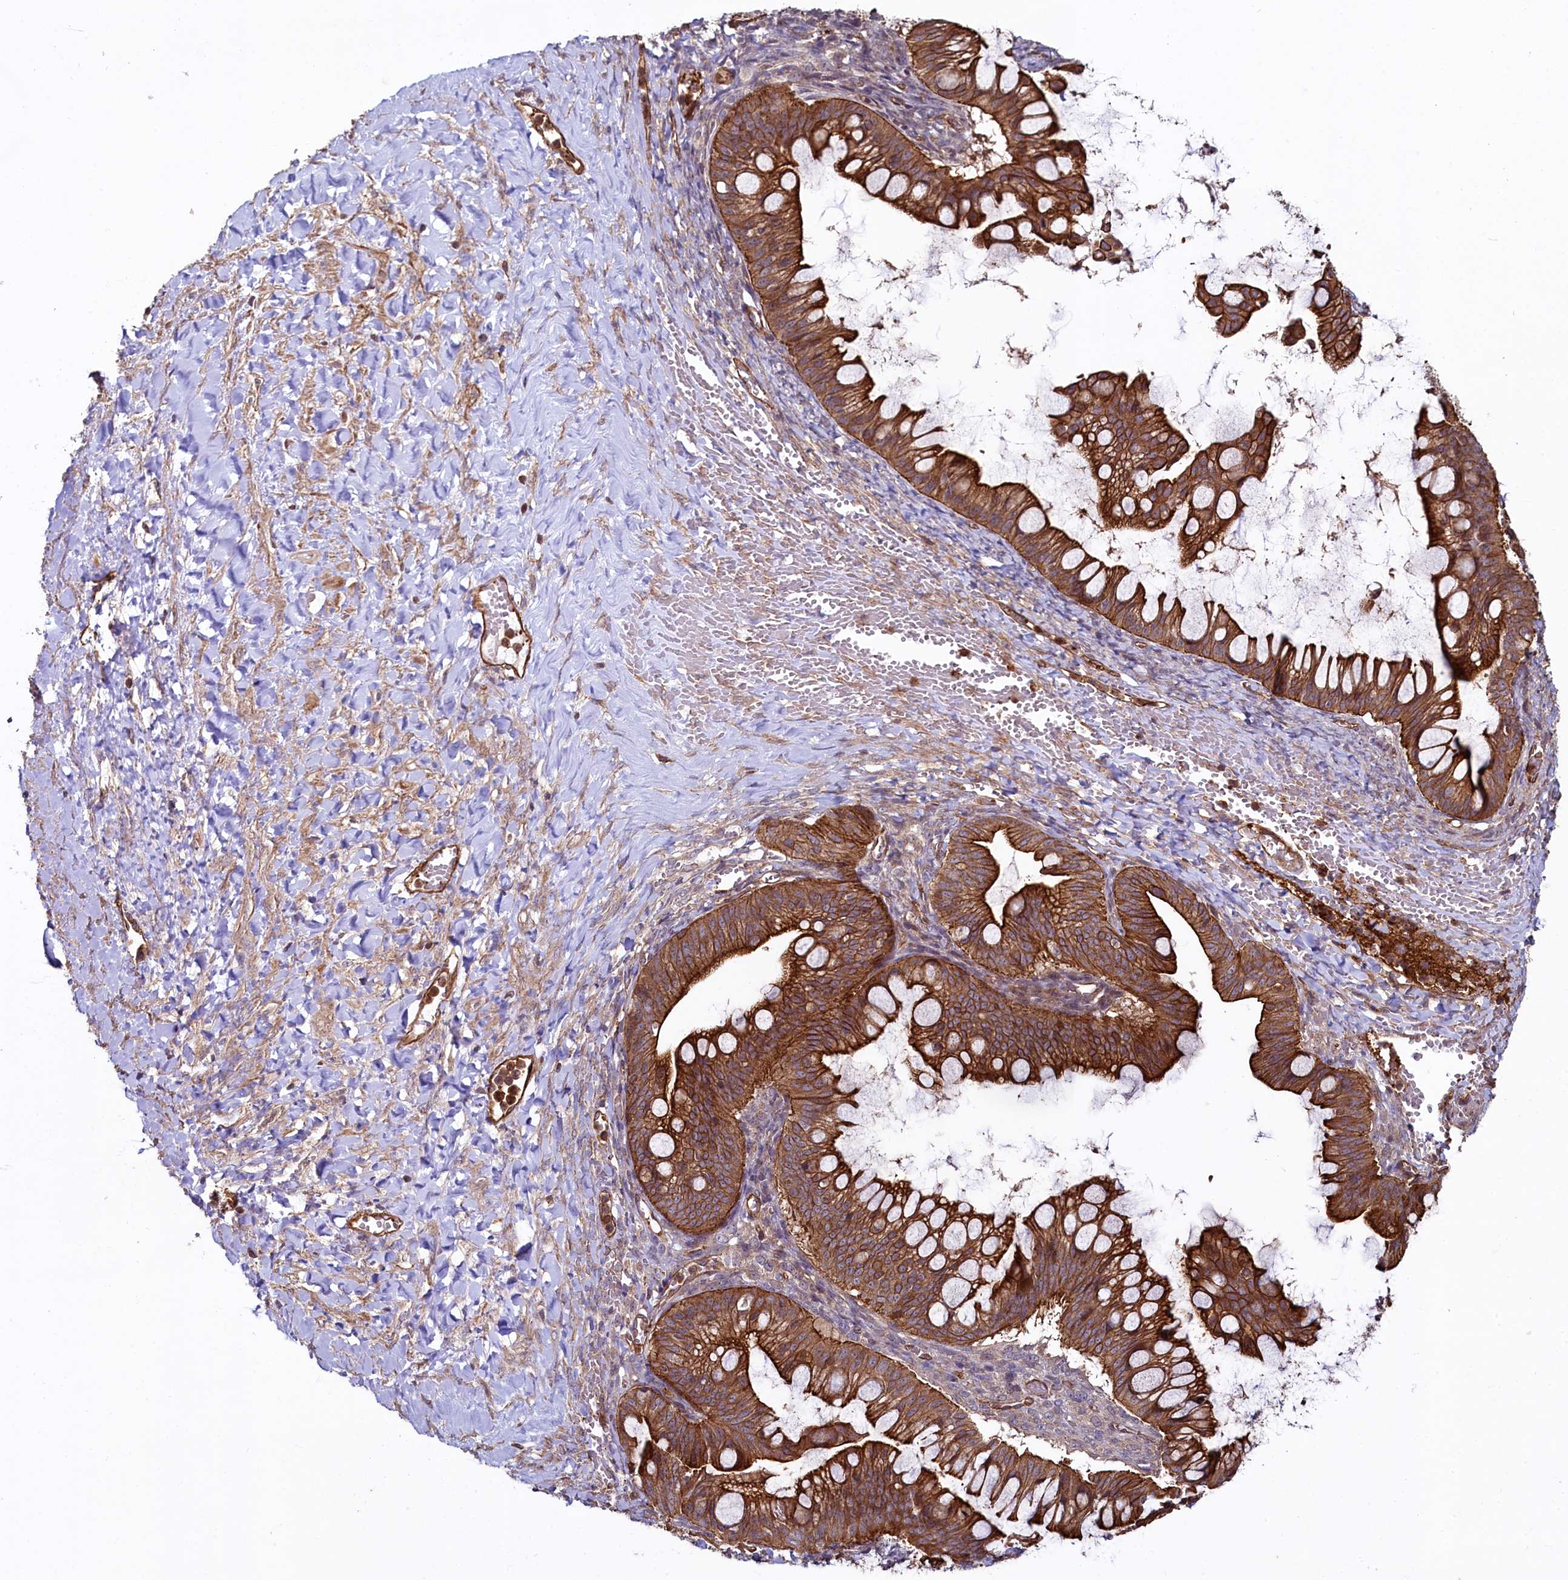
{"staining": {"intensity": "strong", "quantity": ">75%", "location": "cytoplasmic/membranous"}, "tissue": "ovarian cancer", "cell_type": "Tumor cells", "image_type": "cancer", "snomed": [{"axis": "morphology", "description": "Cystadenocarcinoma, mucinous, NOS"}, {"axis": "topography", "description": "Ovary"}], "caption": "IHC image of neoplastic tissue: human ovarian mucinous cystadenocarcinoma stained using immunohistochemistry exhibits high levels of strong protein expression localized specifically in the cytoplasmic/membranous of tumor cells, appearing as a cytoplasmic/membranous brown color.", "gene": "SVIP", "patient": {"sex": "female", "age": 73}}